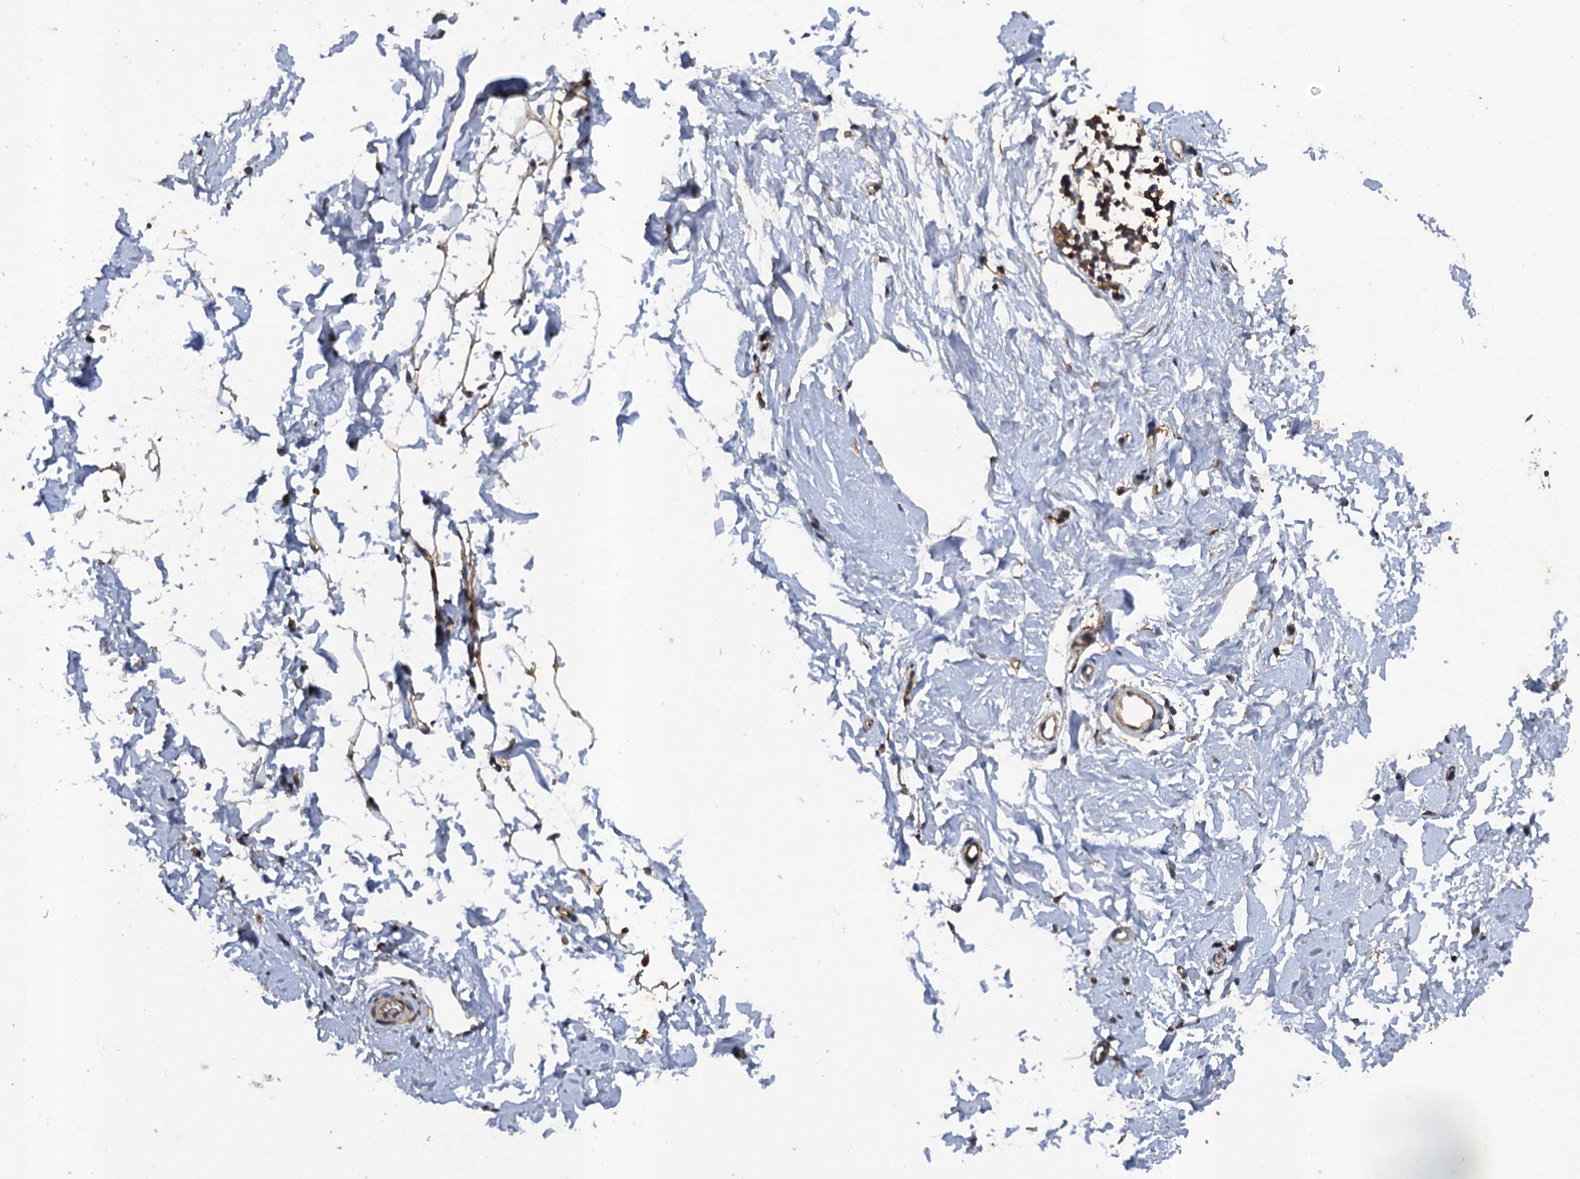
{"staining": {"intensity": "moderate", "quantity": "25%-75%", "location": "cytoplasmic/membranous"}, "tissue": "adipose tissue", "cell_type": "Adipocytes", "image_type": "normal", "snomed": [{"axis": "morphology", "description": "Normal tissue, NOS"}, {"axis": "topography", "description": "Breast"}], "caption": "Brown immunohistochemical staining in normal adipose tissue displays moderate cytoplasmic/membranous staining in about 25%-75% of adipocytes.", "gene": "SCUBE3", "patient": {"sex": "female", "age": 23}}